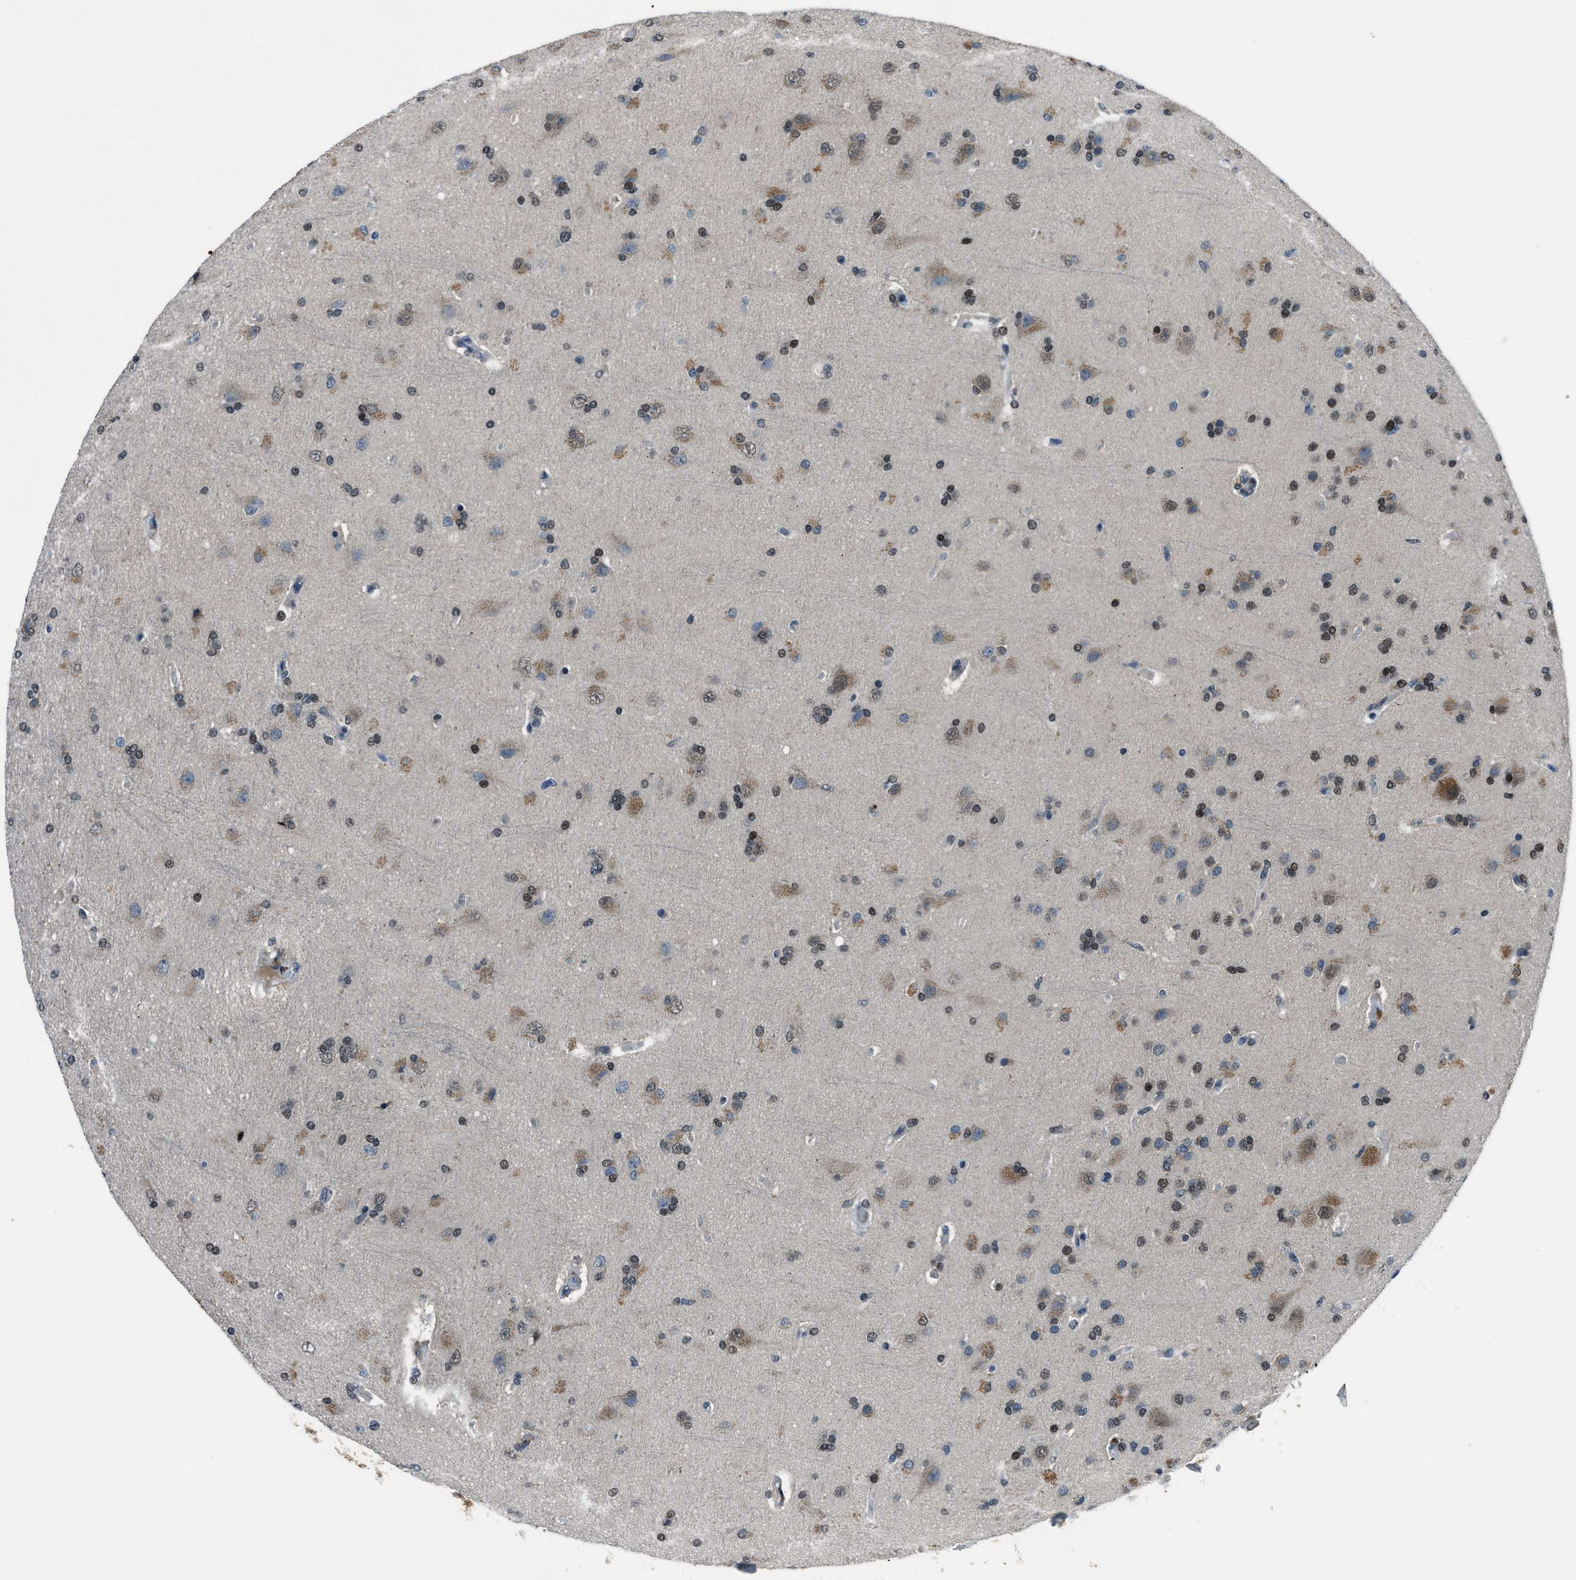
{"staining": {"intensity": "moderate", "quantity": ">75%", "location": "cytoplasmic/membranous,nuclear"}, "tissue": "glioma", "cell_type": "Tumor cells", "image_type": "cancer", "snomed": [{"axis": "morphology", "description": "Glioma, malignant, High grade"}, {"axis": "topography", "description": "Brain"}], "caption": "Moderate cytoplasmic/membranous and nuclear positivity for a protein is appreciated in approximately >75% of tumor cells of malignant high-grade glioma using immunohistochemistry (IHC).", "gene": "DUSP19", "patient": {"sex": "male", "age": 72}}